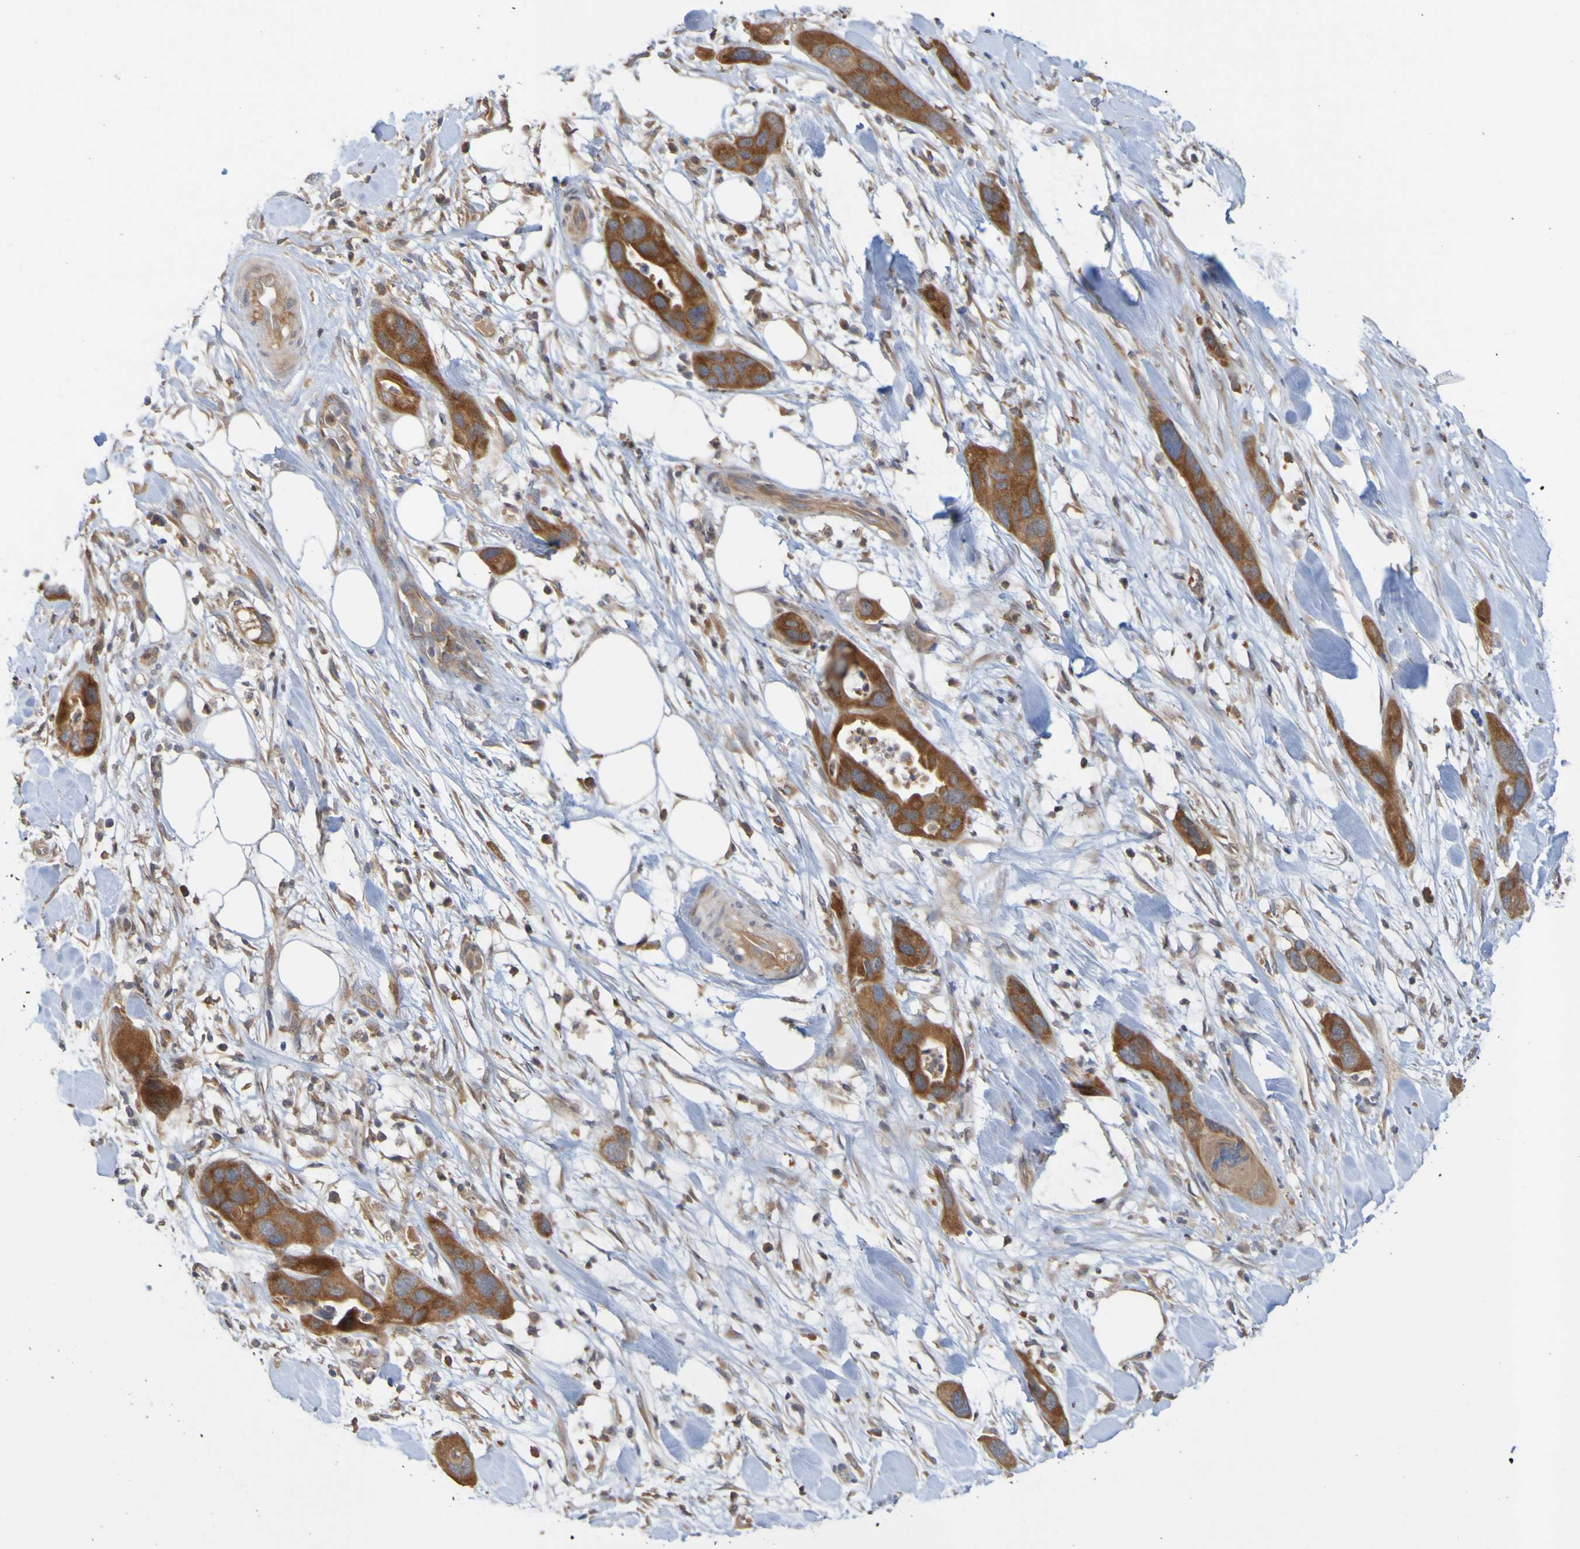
{"staining": {"intensity": "strong", "quantity": ">75%", "location": "cytoplasmic/membranous"}, "tissue": "pancreatic cancer", "cell_type": "Tumor cells", "image_type": "cancer", "snomed": [{"axis": "morphology", "description": "Adenocarcinoma, NOS"}, {"axis": "topography", "description": "Pancreas"}], "caption": "Pancreatic cancer (adenocarcinoma) stained for a protein exhibits strong cytoplasmic/membranous positivity in tumor cells.", "gene": "NAV2", "patient": {"sex": "female", "age": 71}}